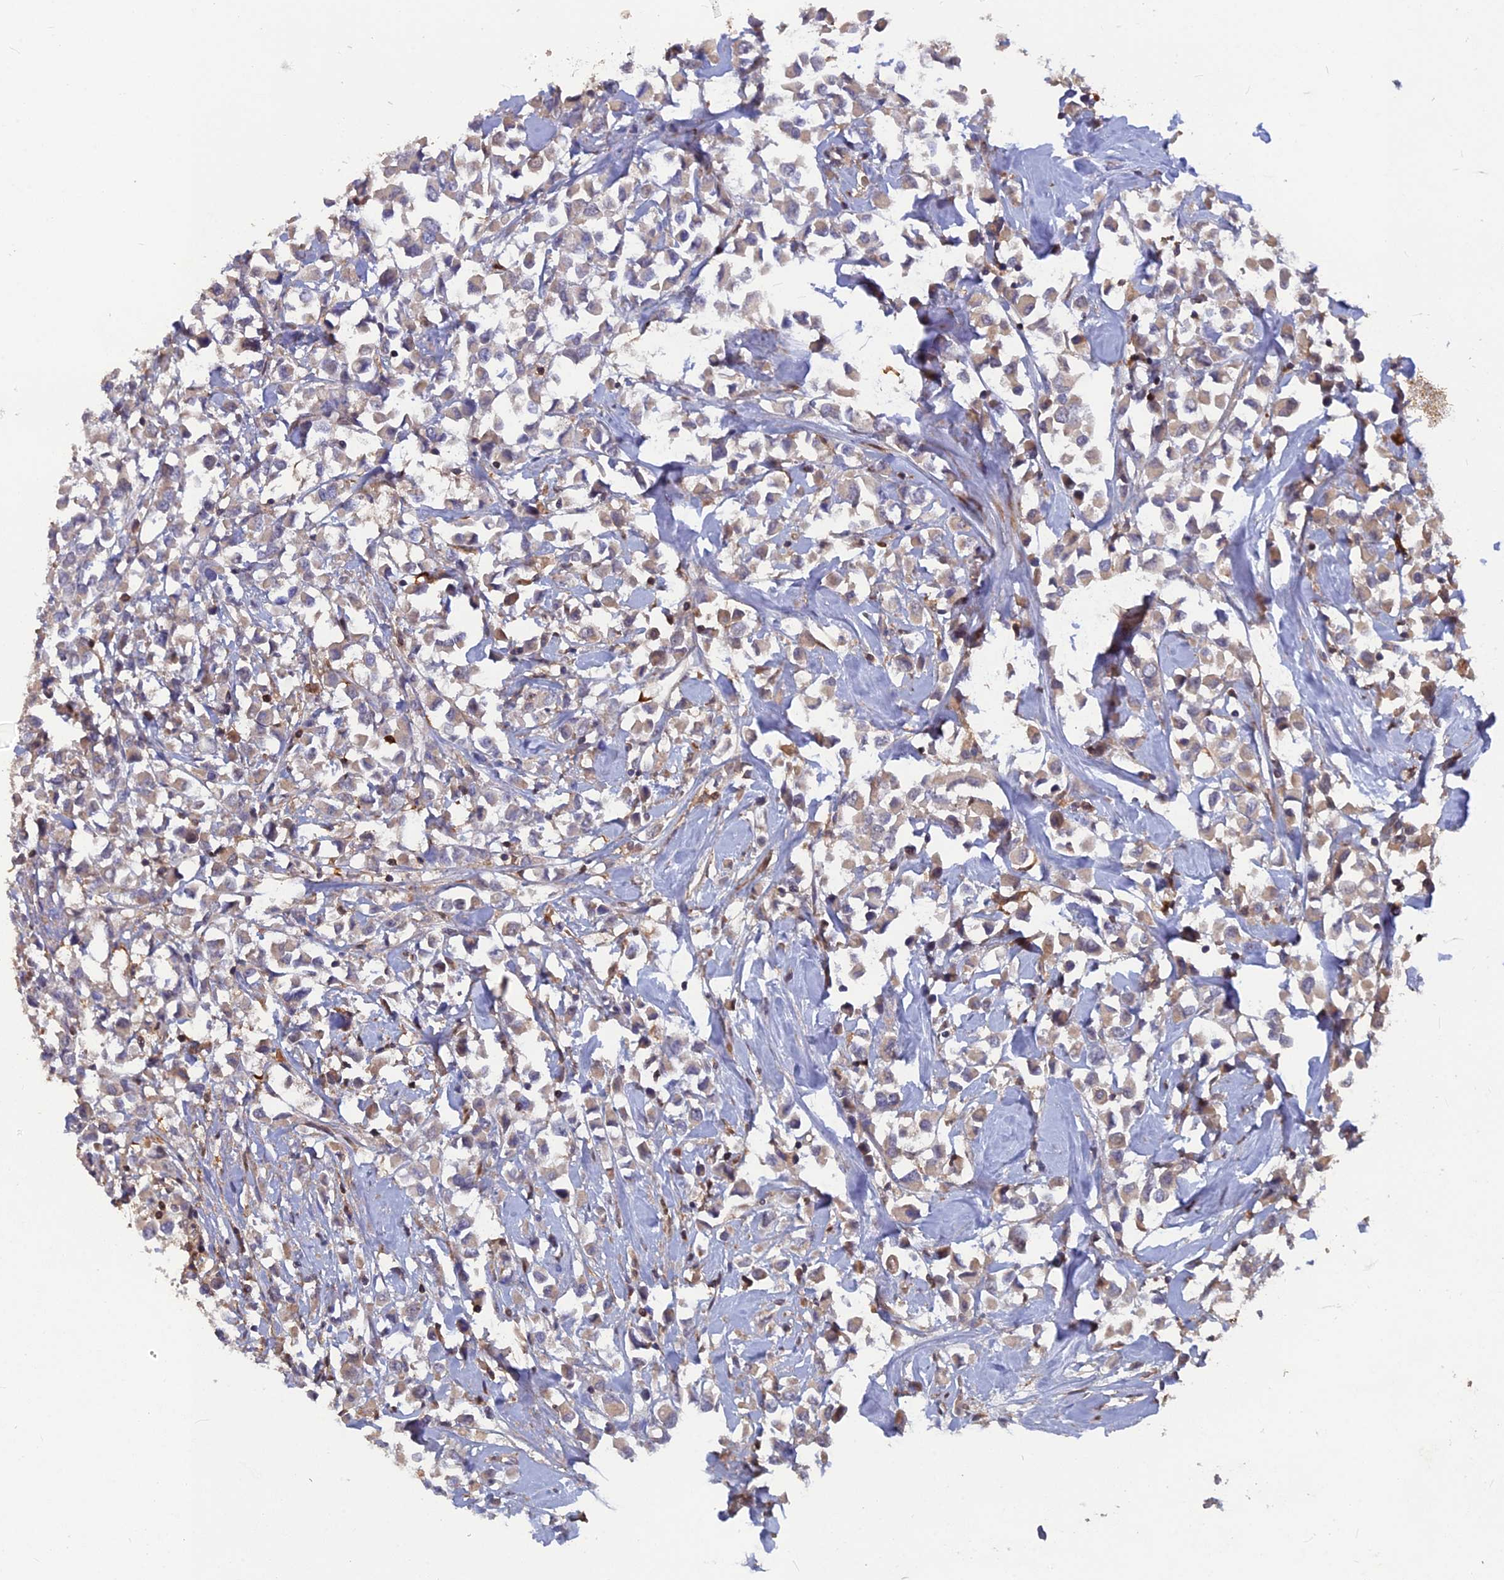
{"staining": {"intensity": "weak", "quantity": "<25%", "location": "cytoplasmic/membranous"}, "tissue": "breast cancer", "cell_type": "Tumor cells", "image_type": "cancer", "snomed": [{"axis": "morphology", "description": "Duct carcinoma"}, {"axis": "topography", "description": "Breast"}], "caption": "A high-resolution photomicrograph shows immunohistochemistry staining of breast cancer (intraductal carcinoma), which displays no significant staining in tumor cells.", "gene": "BLVRA", "patient": {"sex": "female", "age": 61}}